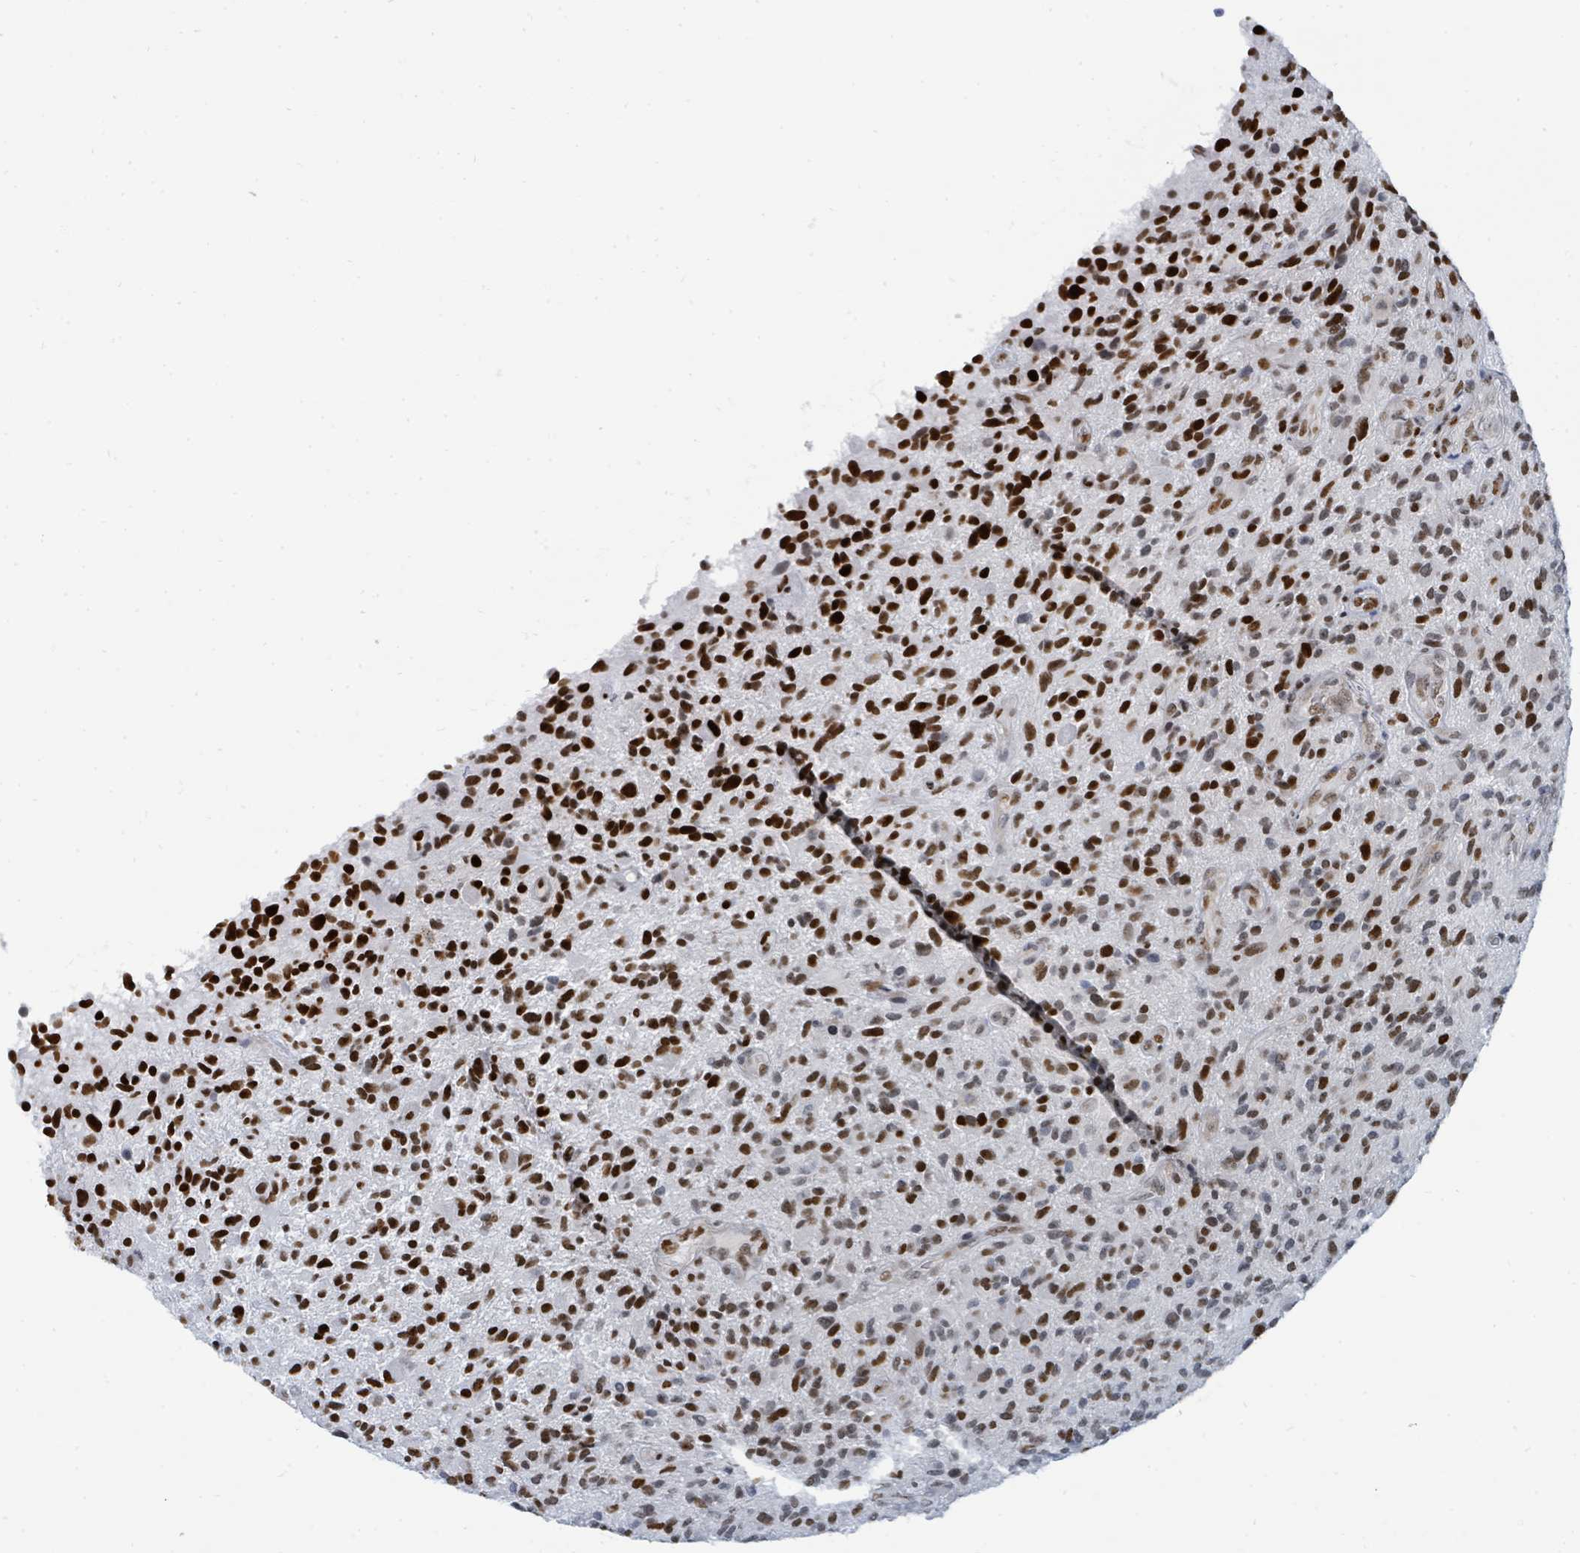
{"staining": {"intensity": "strong", "quantity": "25%-75%", "location": "nuclear"}, "tissue": "glioma", "cell_type": "Tumor cells", "image_type": "cancer", "snomed": [{"axis": "morphology", "description": "Glioma, malignant, High grade"}, {"axis": "topography", "description": "Brain"}], "caption": "Immunohistochemistry (IHC) micrograph of neoplastic tissue: human malignant glioma (high-grade) stained using IHC shows high levels of strong protein expression localized specifically in the nuclear of tumor cells, appearing as a nuclear brown color.", "gene": "SUMO4", "patient": {"sex": "male", "age": 47}}